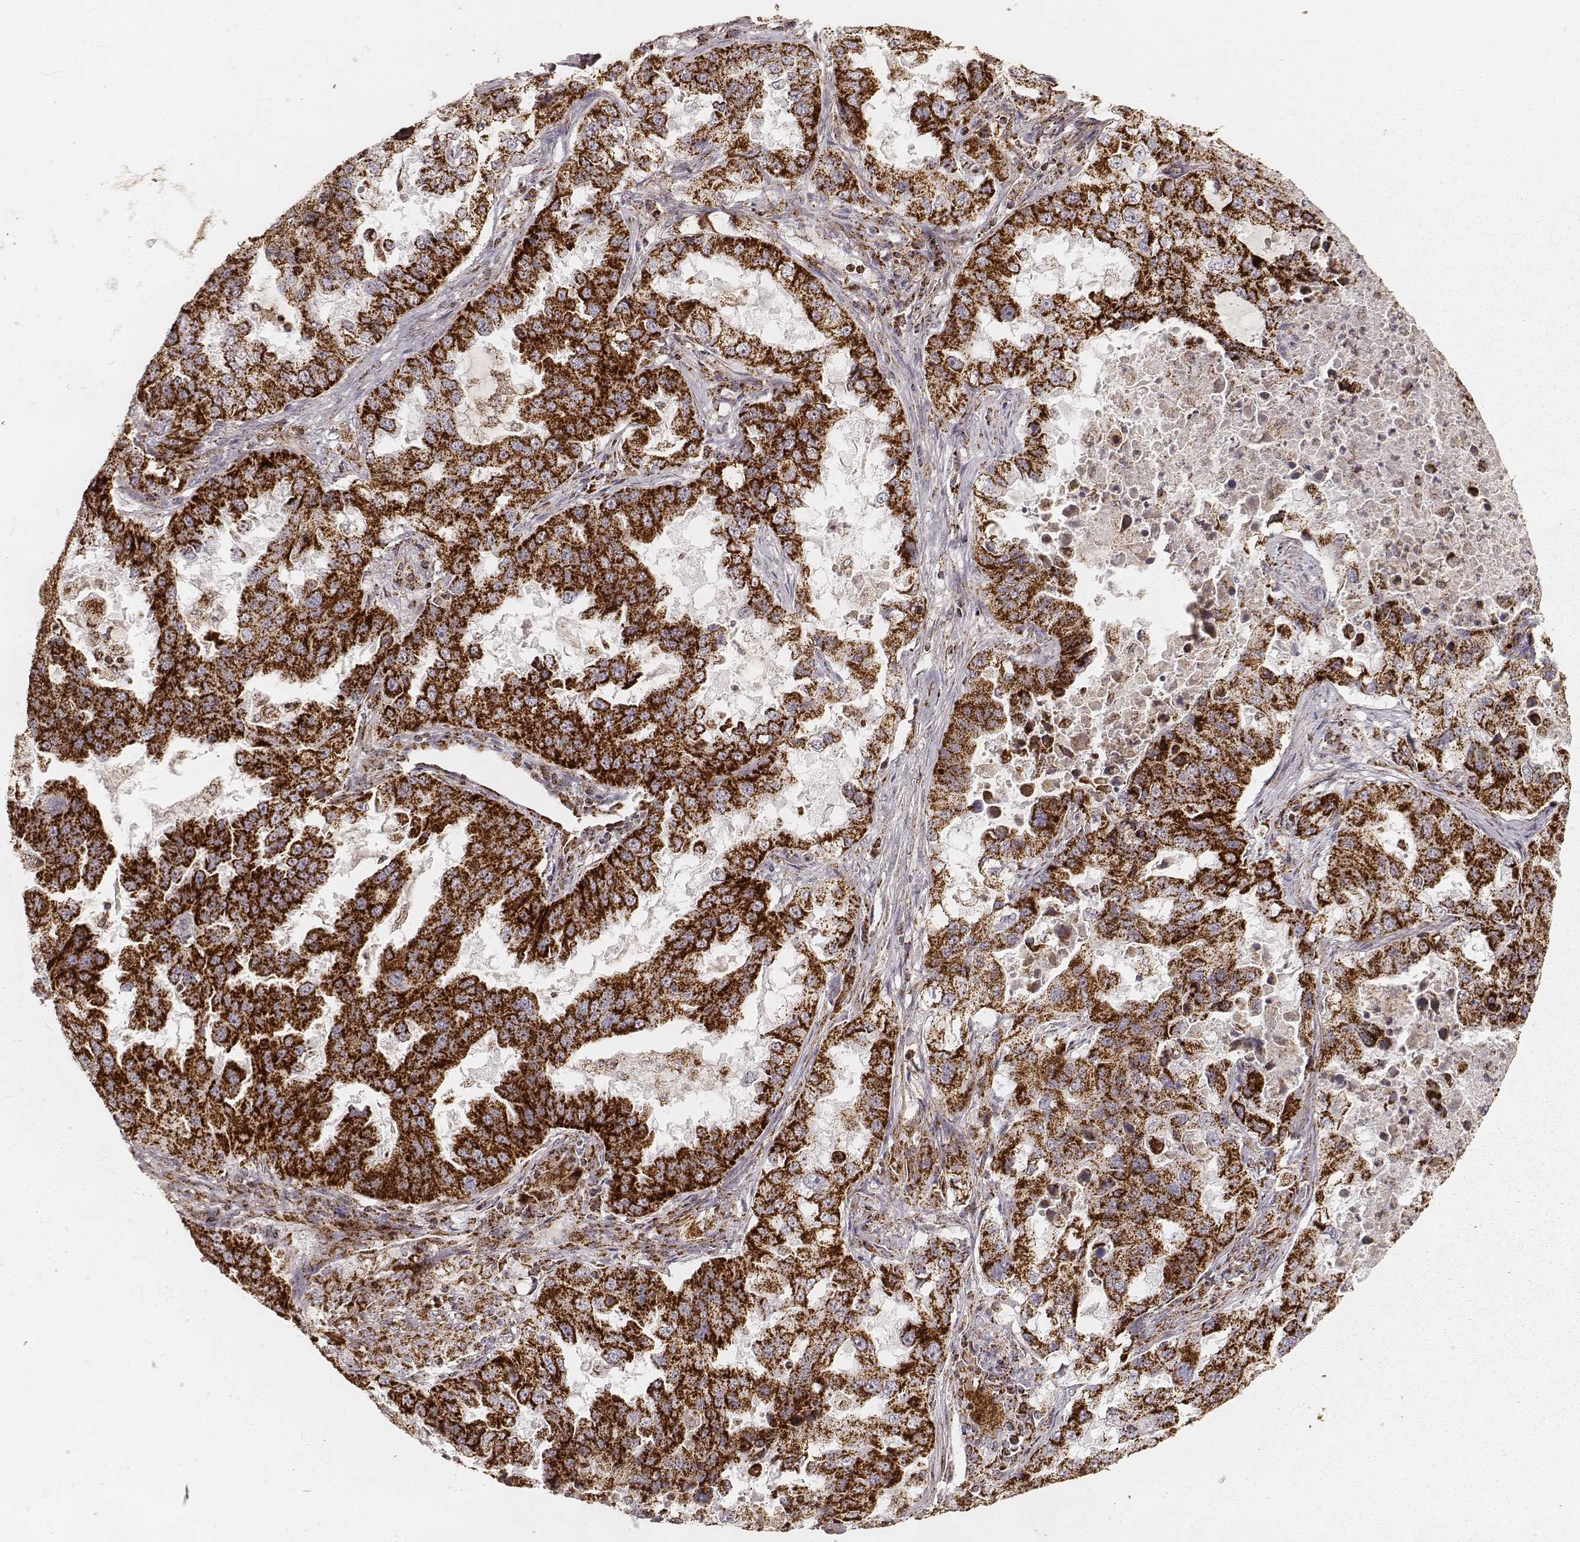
{"staining": {"intensity": "strong", "quantity": ">75%", "location": "cytoplasmic/membranous"}, "tissue": "lung cancer", "cell_type": "Tumor cells", "image_type": "cancer", "snomed": [{"axis": "morphology", "description": "Adenocarcinoma, NOS"}, {"axis": "topography", "description": "Lung"}], "caption": "Immunohistochemistry of human lung adenocarcinoma reveals high levels of strong cytoplasmic/membranous expression in approximately >75% of tumor cells.", "gene": "CS", "patient": {"sex": "female", "age": 61}}